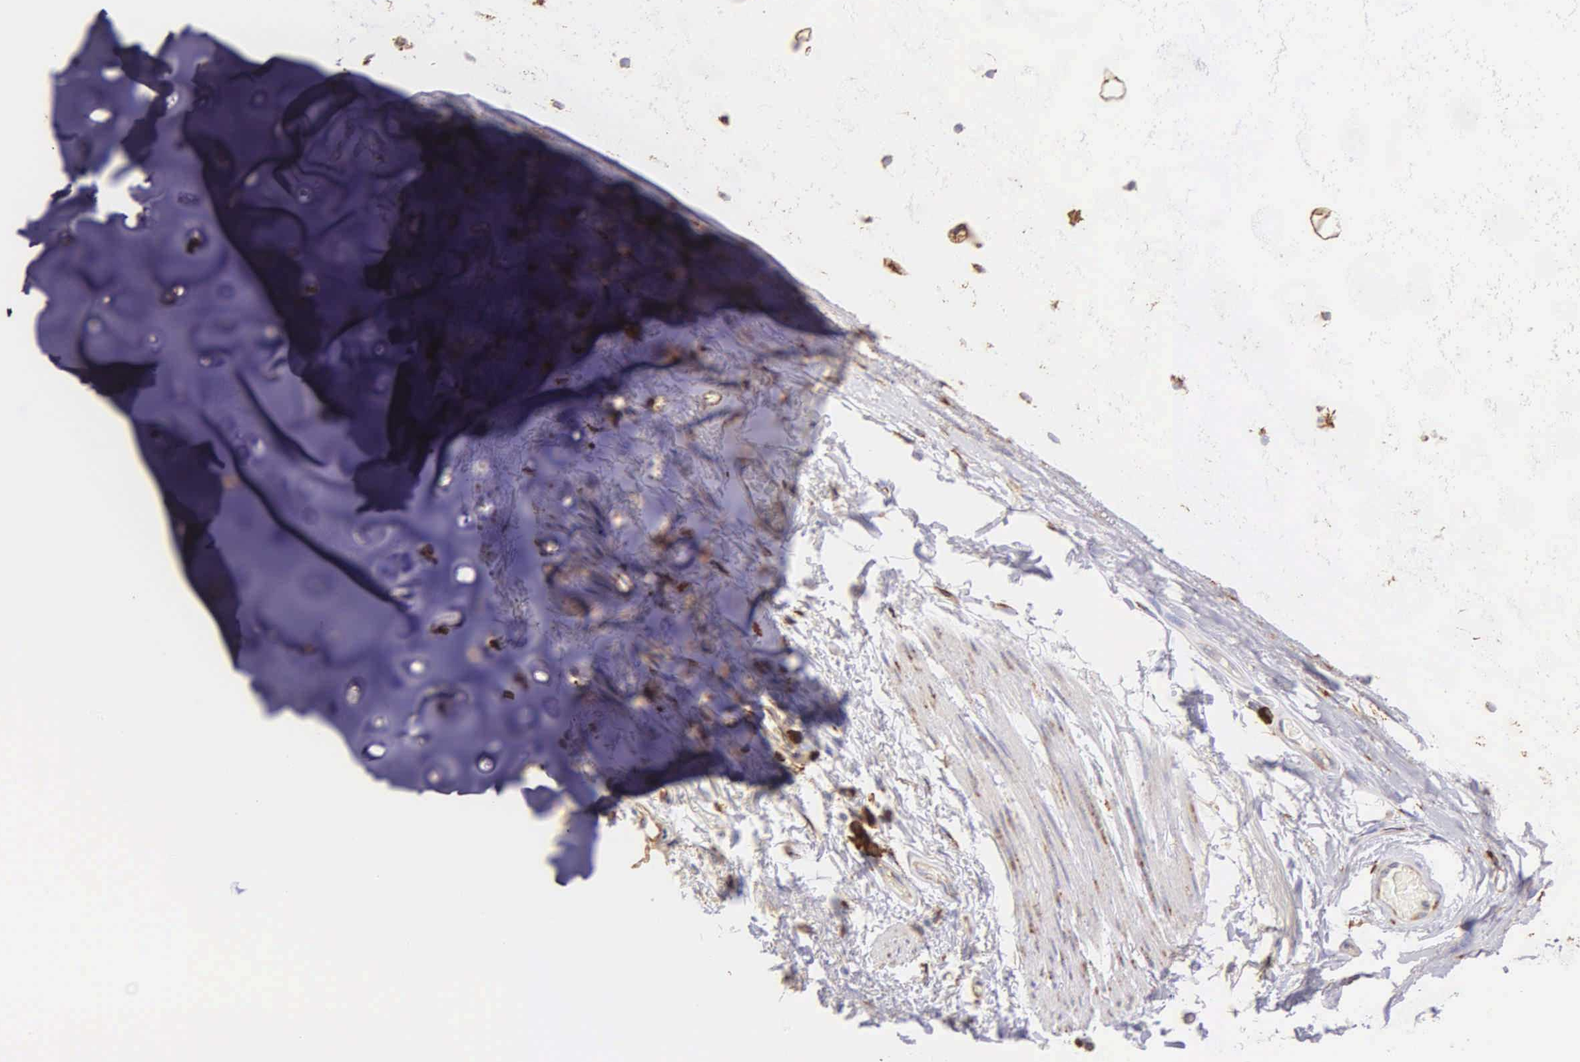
{"staining": {"intensity": "negative", "quantity": "none", "location": "none"}, "tissue": "adipose tissue", "cell_type": "Adipocytes", "image_type": "normal", "snomed": [{"axis": "morphology", "description": "Normal tissue, NOS"}, {"axis": "topography", "description": "Cartilage tissue"}, {"axis": "topography", "description": "Lung"}], "caption": "Immunohistochemistry of unremarkable human adipose tissue displays no expression in adipocytes.", "gene": "CKAP4", "patient": {"sex": "male", "age": 65}}